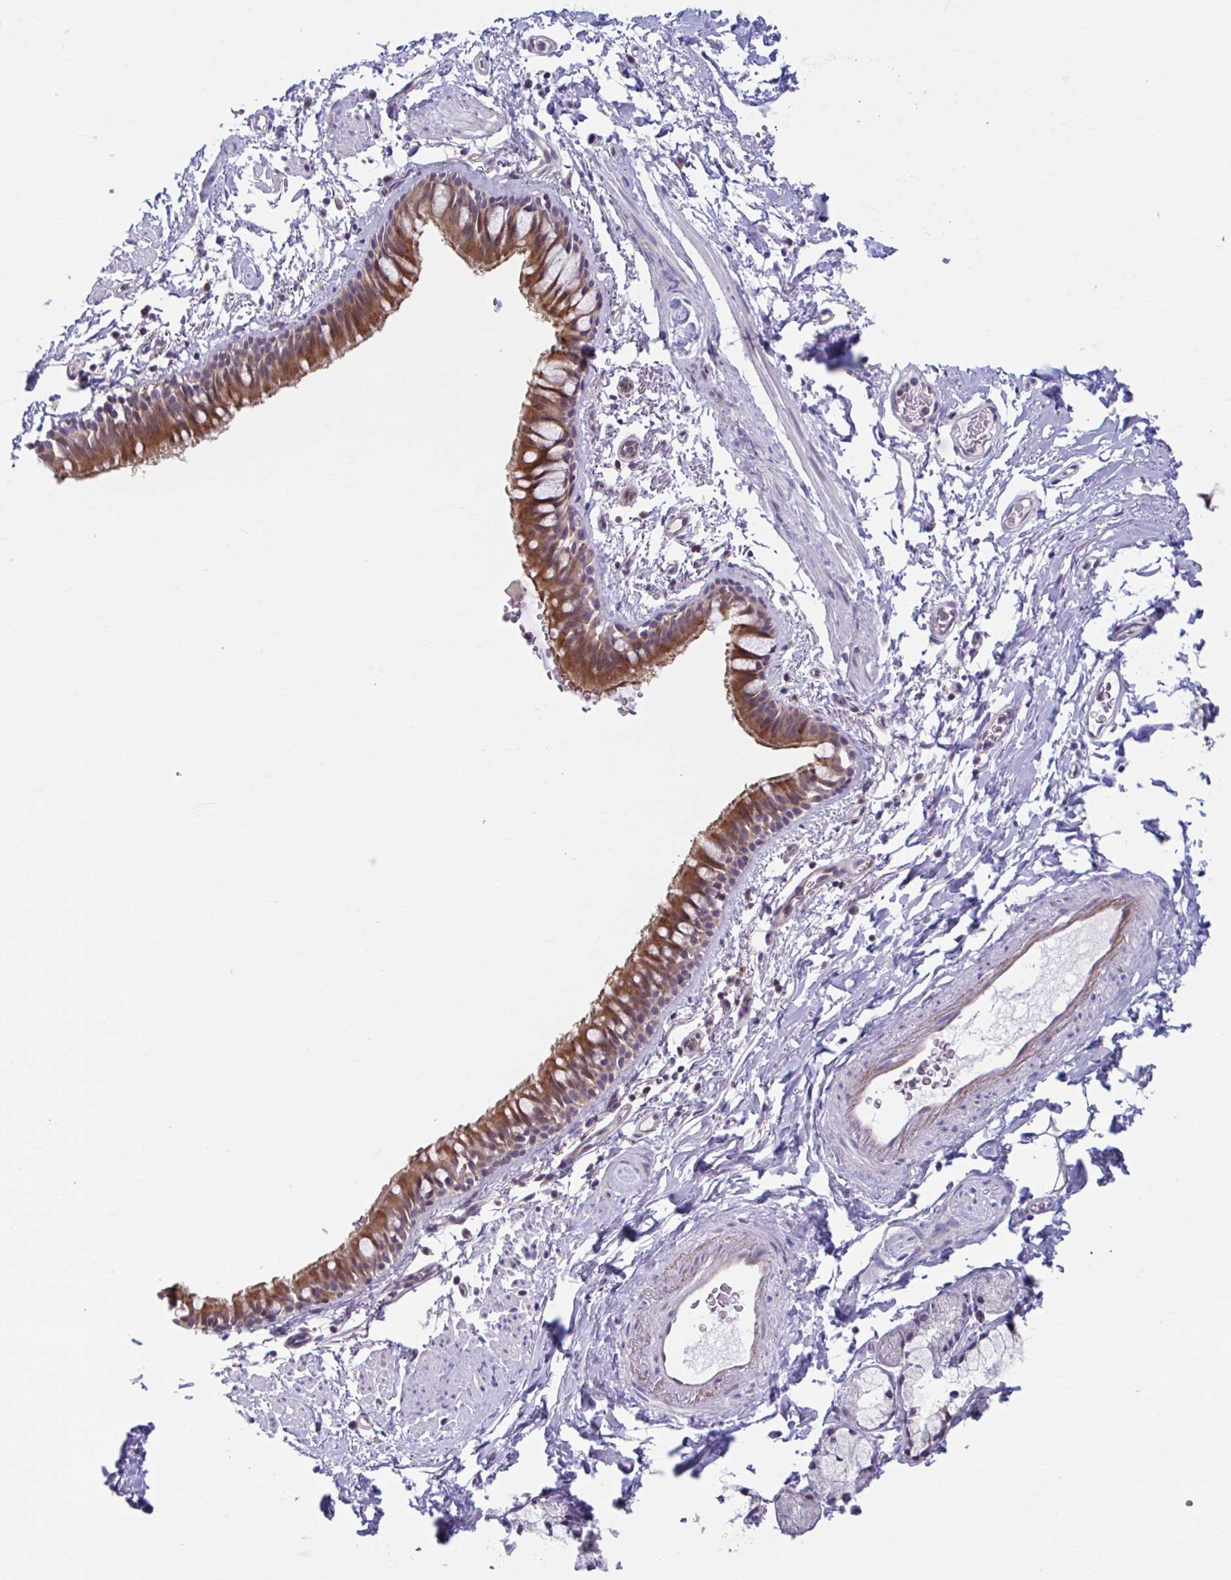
{"staining": {"intensity": "moderate", "quantity": "25%-75%", "location": "cytoplasmic/membranous"}, "tissue": "bronchus", "cell_type": "Respiratory epithelial cells", "image_type": "normal", "snomed": [{"axis": "morphology", "description": "Normal tissue, NOS"}, {"axis": "topography", "description": "Lymph node"}, {"axis": "topography", "description": "Cartilage tissue"}, {"axis": "topography", "description": "Bronchus"}], "caption": "Moderate cytoplasmic/membranous protein staining is identified in about 25%-75% of respiratory epithelial cells in bronchus. (DAB IHC, brown staining for protein, blue staining for nuclei).", "gene": "ADAT3", "patient": {"sex": "female", "age": 70}}